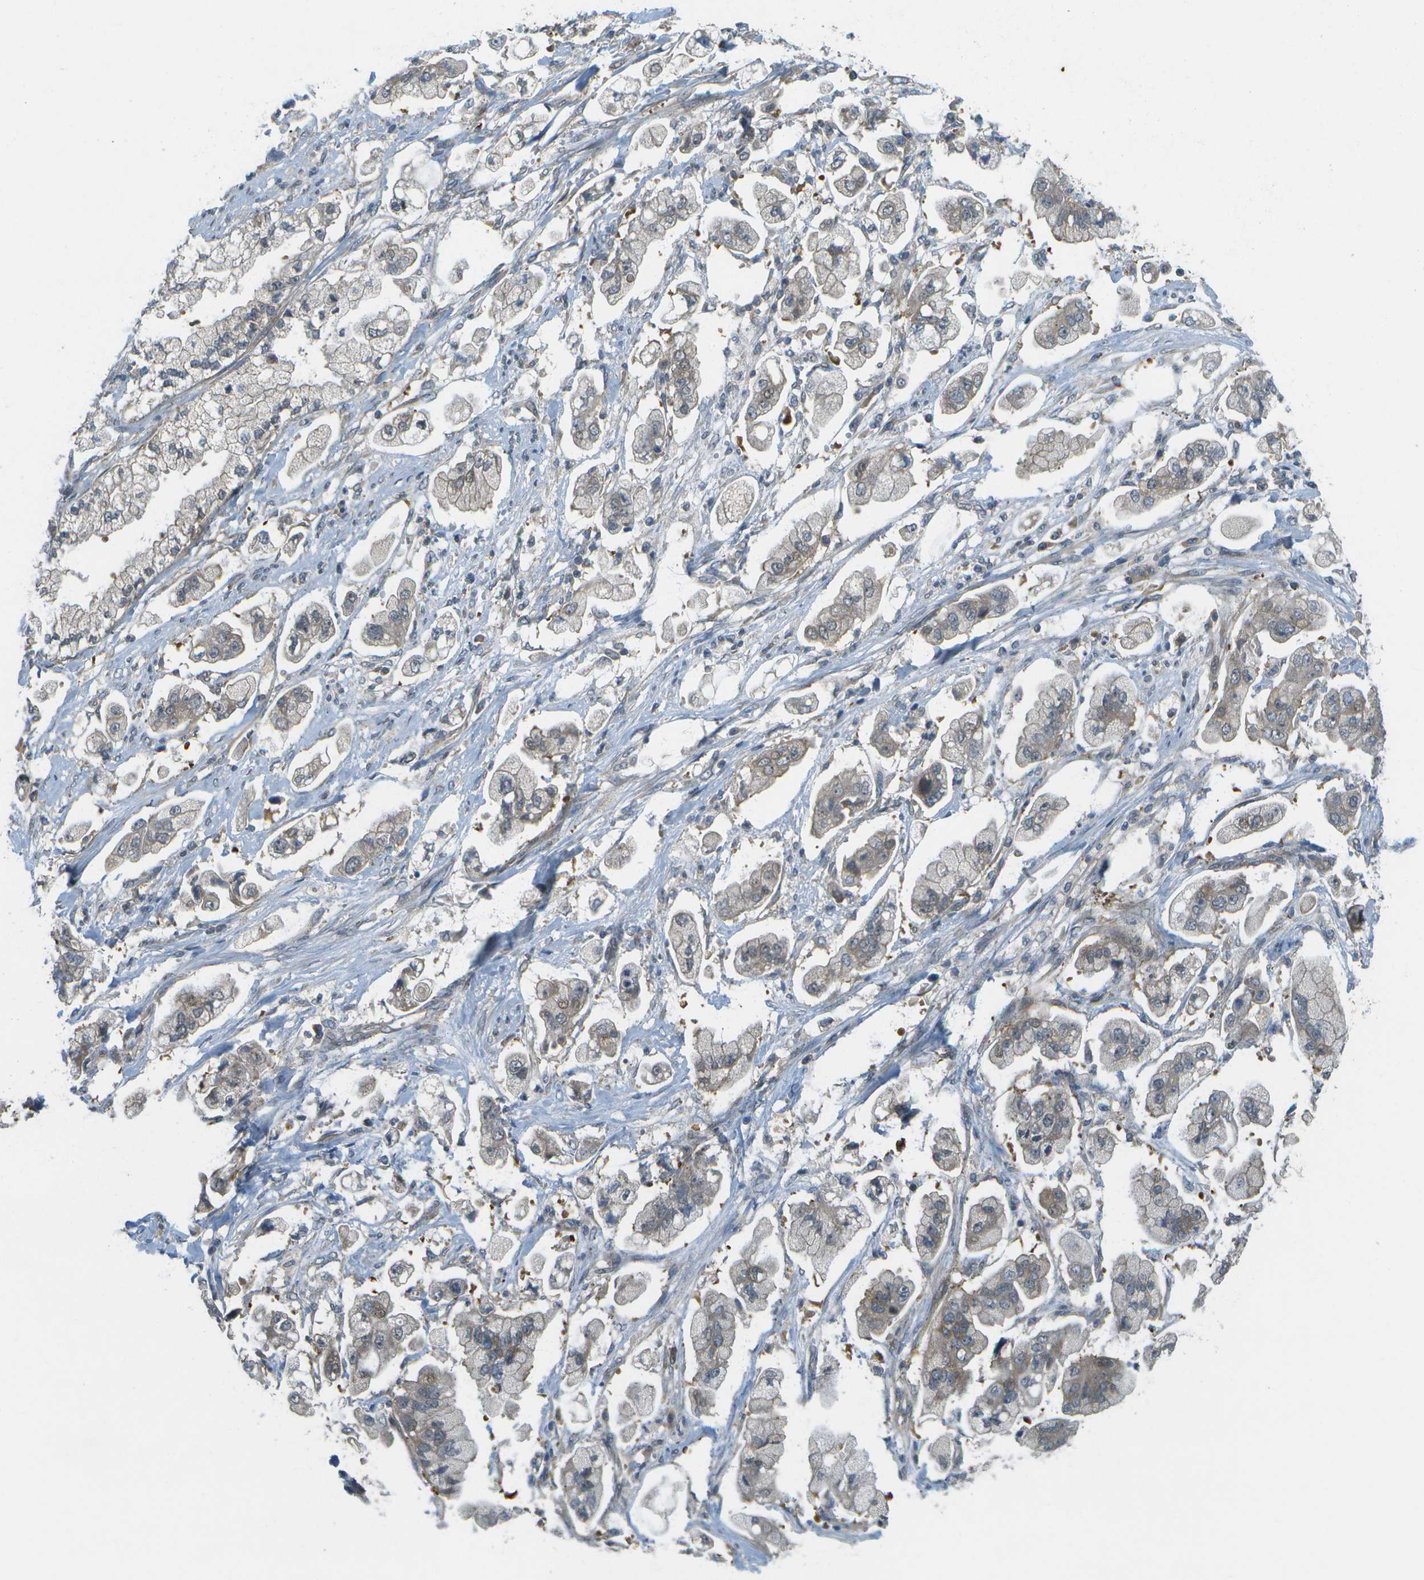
{"staining": {"intensity": "negative", "quantity": "none", "location": "none"}, "tissue": "stomach cancer", "cell_type": "Tumor cells", "image_type": "cancer", "snomed": [{"axis": "morphology", "description": "Adenocarcinoma, NOS"}, {"axis": "topography", "description": "Stomach"}], "caption": "Immunohistochemistry of human stomach adenocarcinoma exhibits no positivity in tumor cells. (Brightfield microscopy of DAB (3,3'-diaminobenzidine) immunohistochemistry at high magnification).", "gene": "WNK2", "patient": {"sex": "male", "age": 62}}